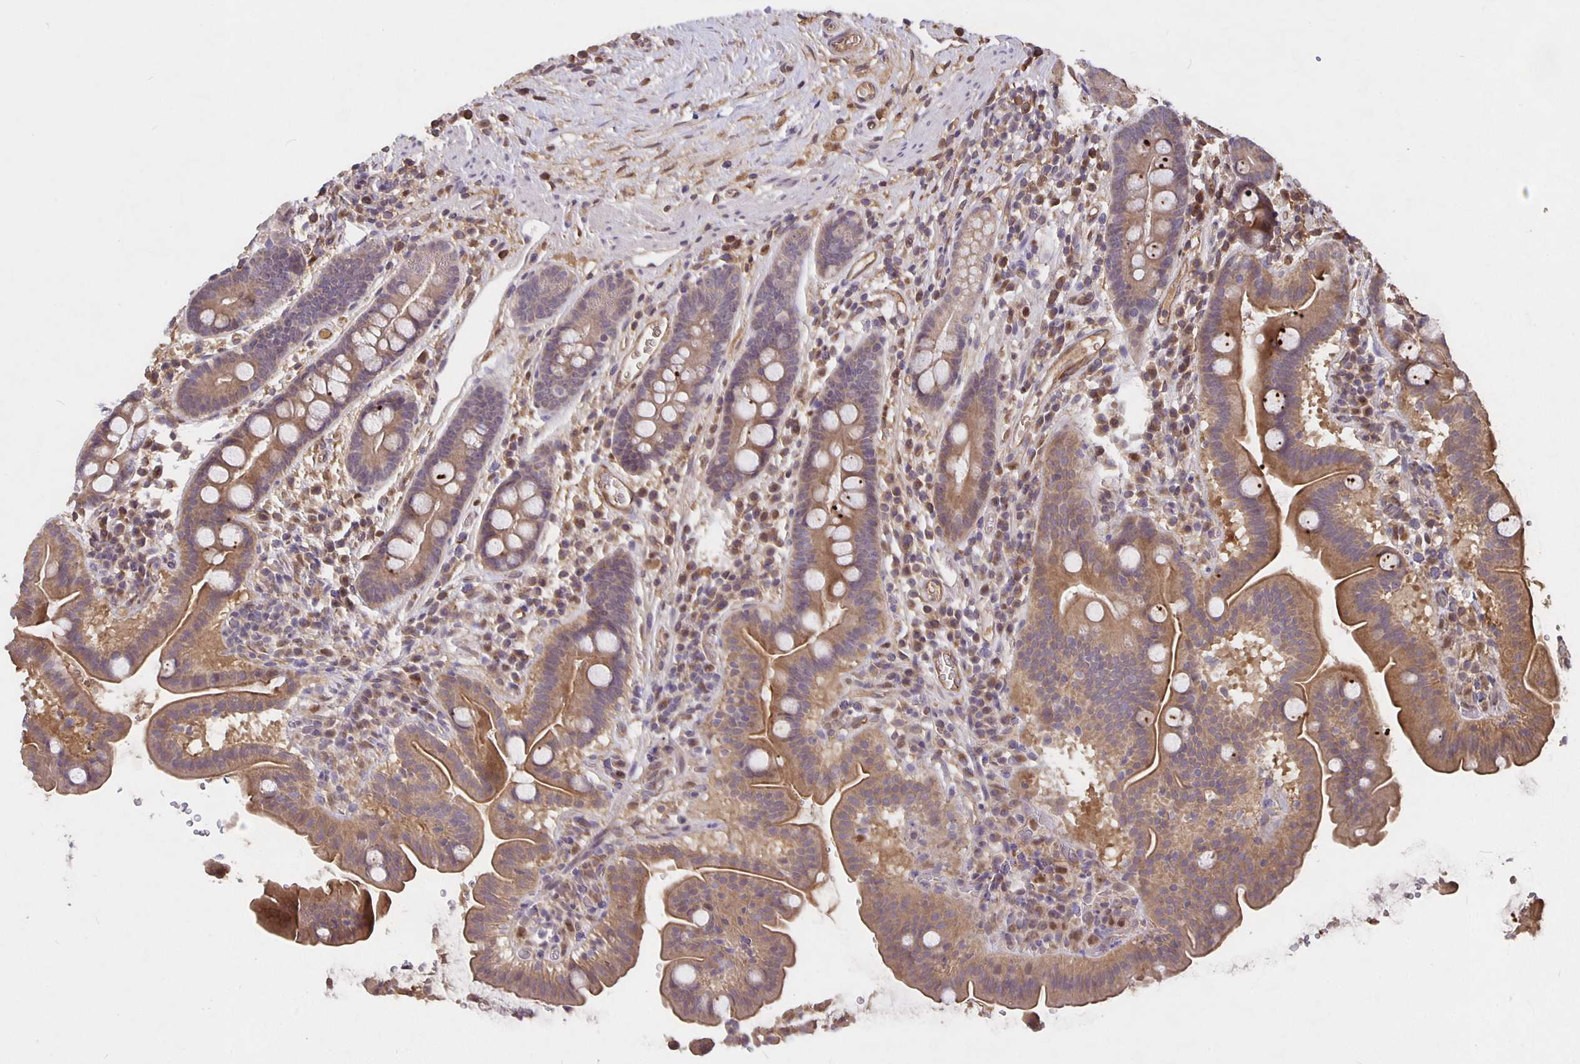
{"staining": {"intensity": "moderate", "quantity": ">75%", "location": "cytoplasmic/membranous"}, "tissue": "small intestine", "cell_type": "Glandular cells", "image_type": "normal", "snomed": [{"axis": "morphology", "description": "Normal tissue, NOS"}, {"axis": "topography", "description": "Small intestine"}], "caption": "Glandular cells reveal medium levels of moderate cytoplasmic/membranous expression in about >75% of cells in normal human small intestine.", "gene": "NOG", "patient": {"sex": "male", "age": 26}}